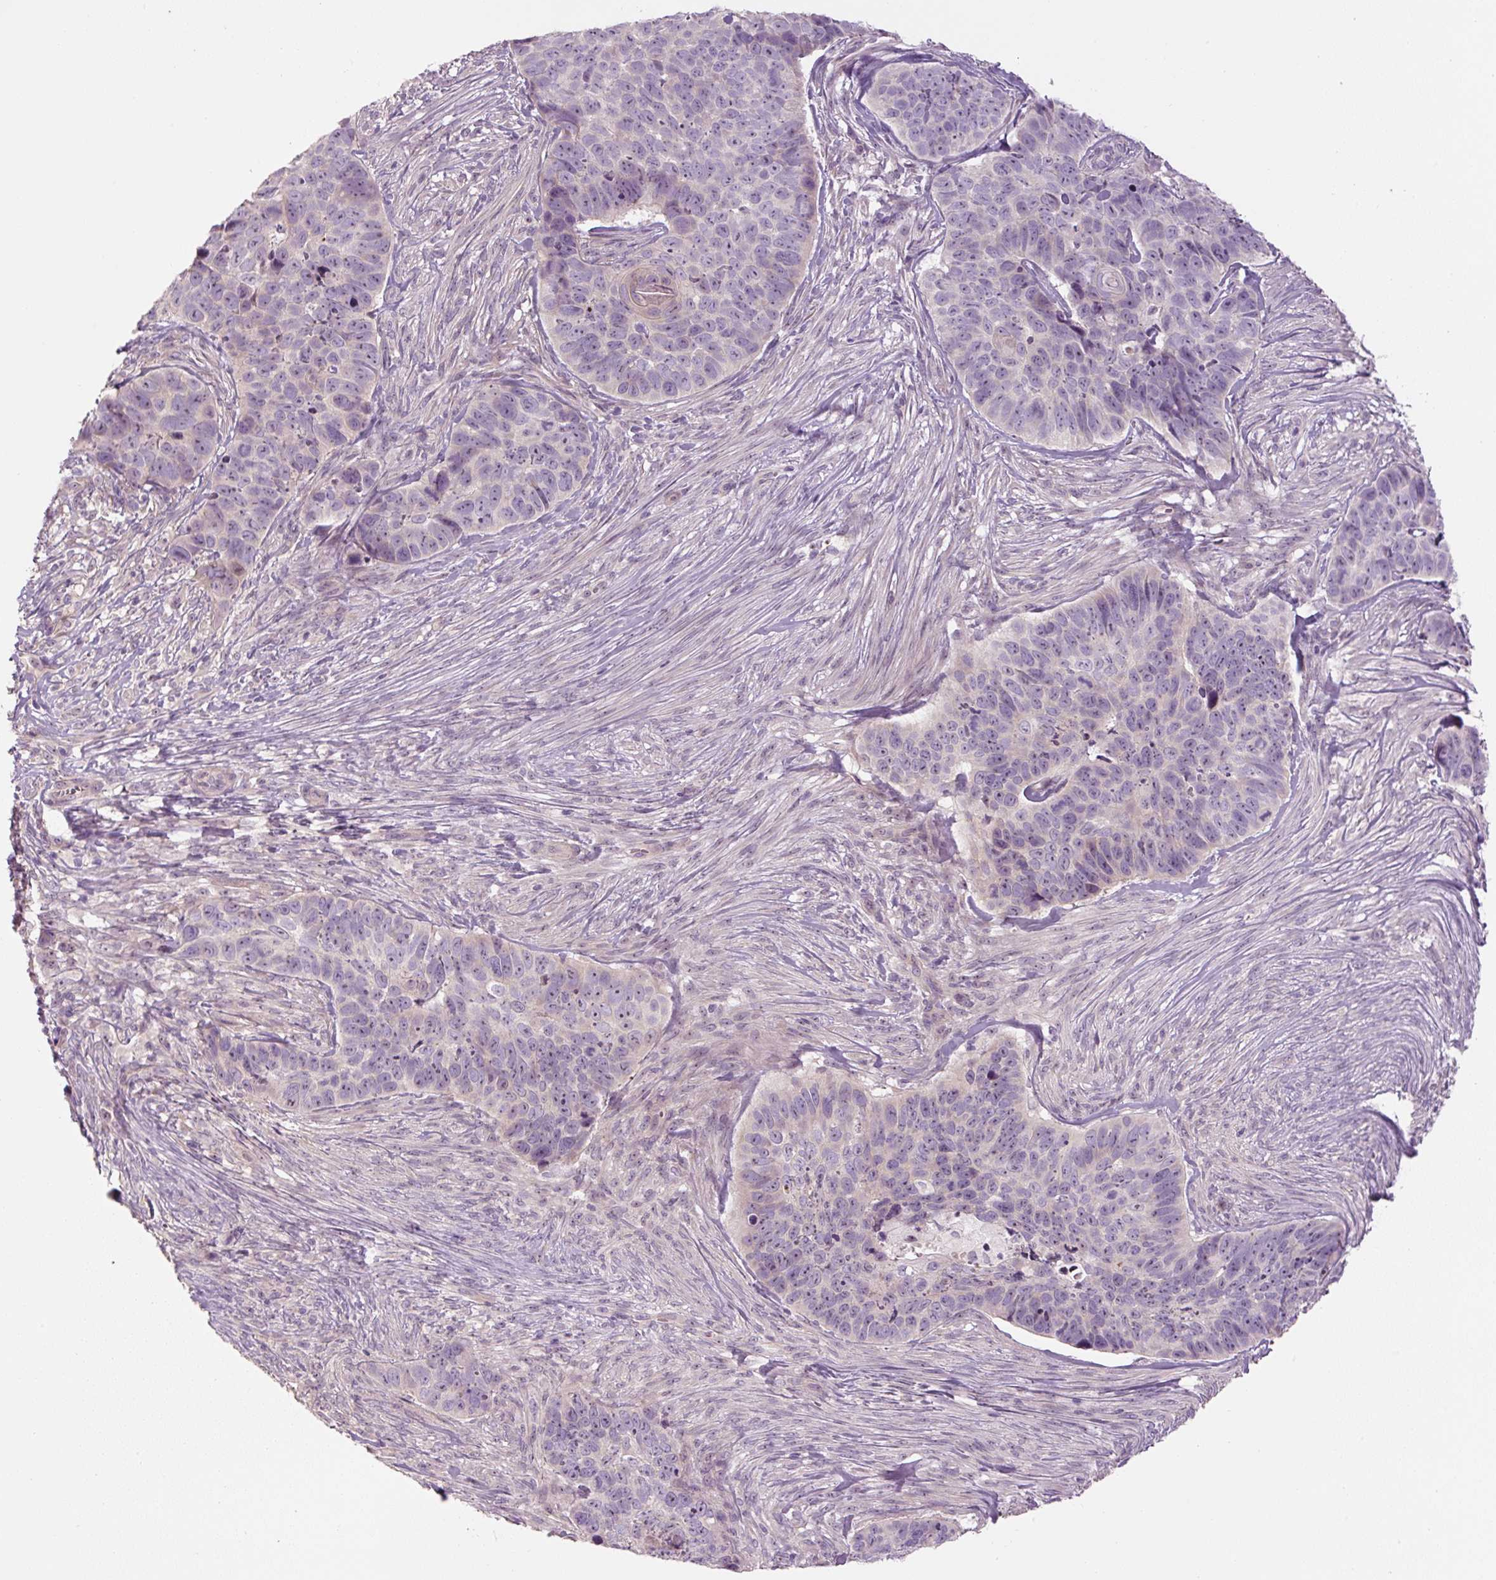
{"staining": {"intensity": "weak", "quantity": "<25%", "location": "nuclear"}, "tissue": "skin cancer", "cell_type": "Tumor cells", "image_type": "cancer", "snomed": [{"axis": "morphology", "description": "Basal cell carcinoma"}, {"axis": "topography", "description": "Skin"}], "caption": "An immunohistochemistry (IHC) micrograph of skin cancer (basal cell carcinoma) is shown. There is no staining in tumor cells of skin cancer (basal cell carcinoma).", "gene": "TMEM151B", "patient": {"sex": "female", "age": 82}}